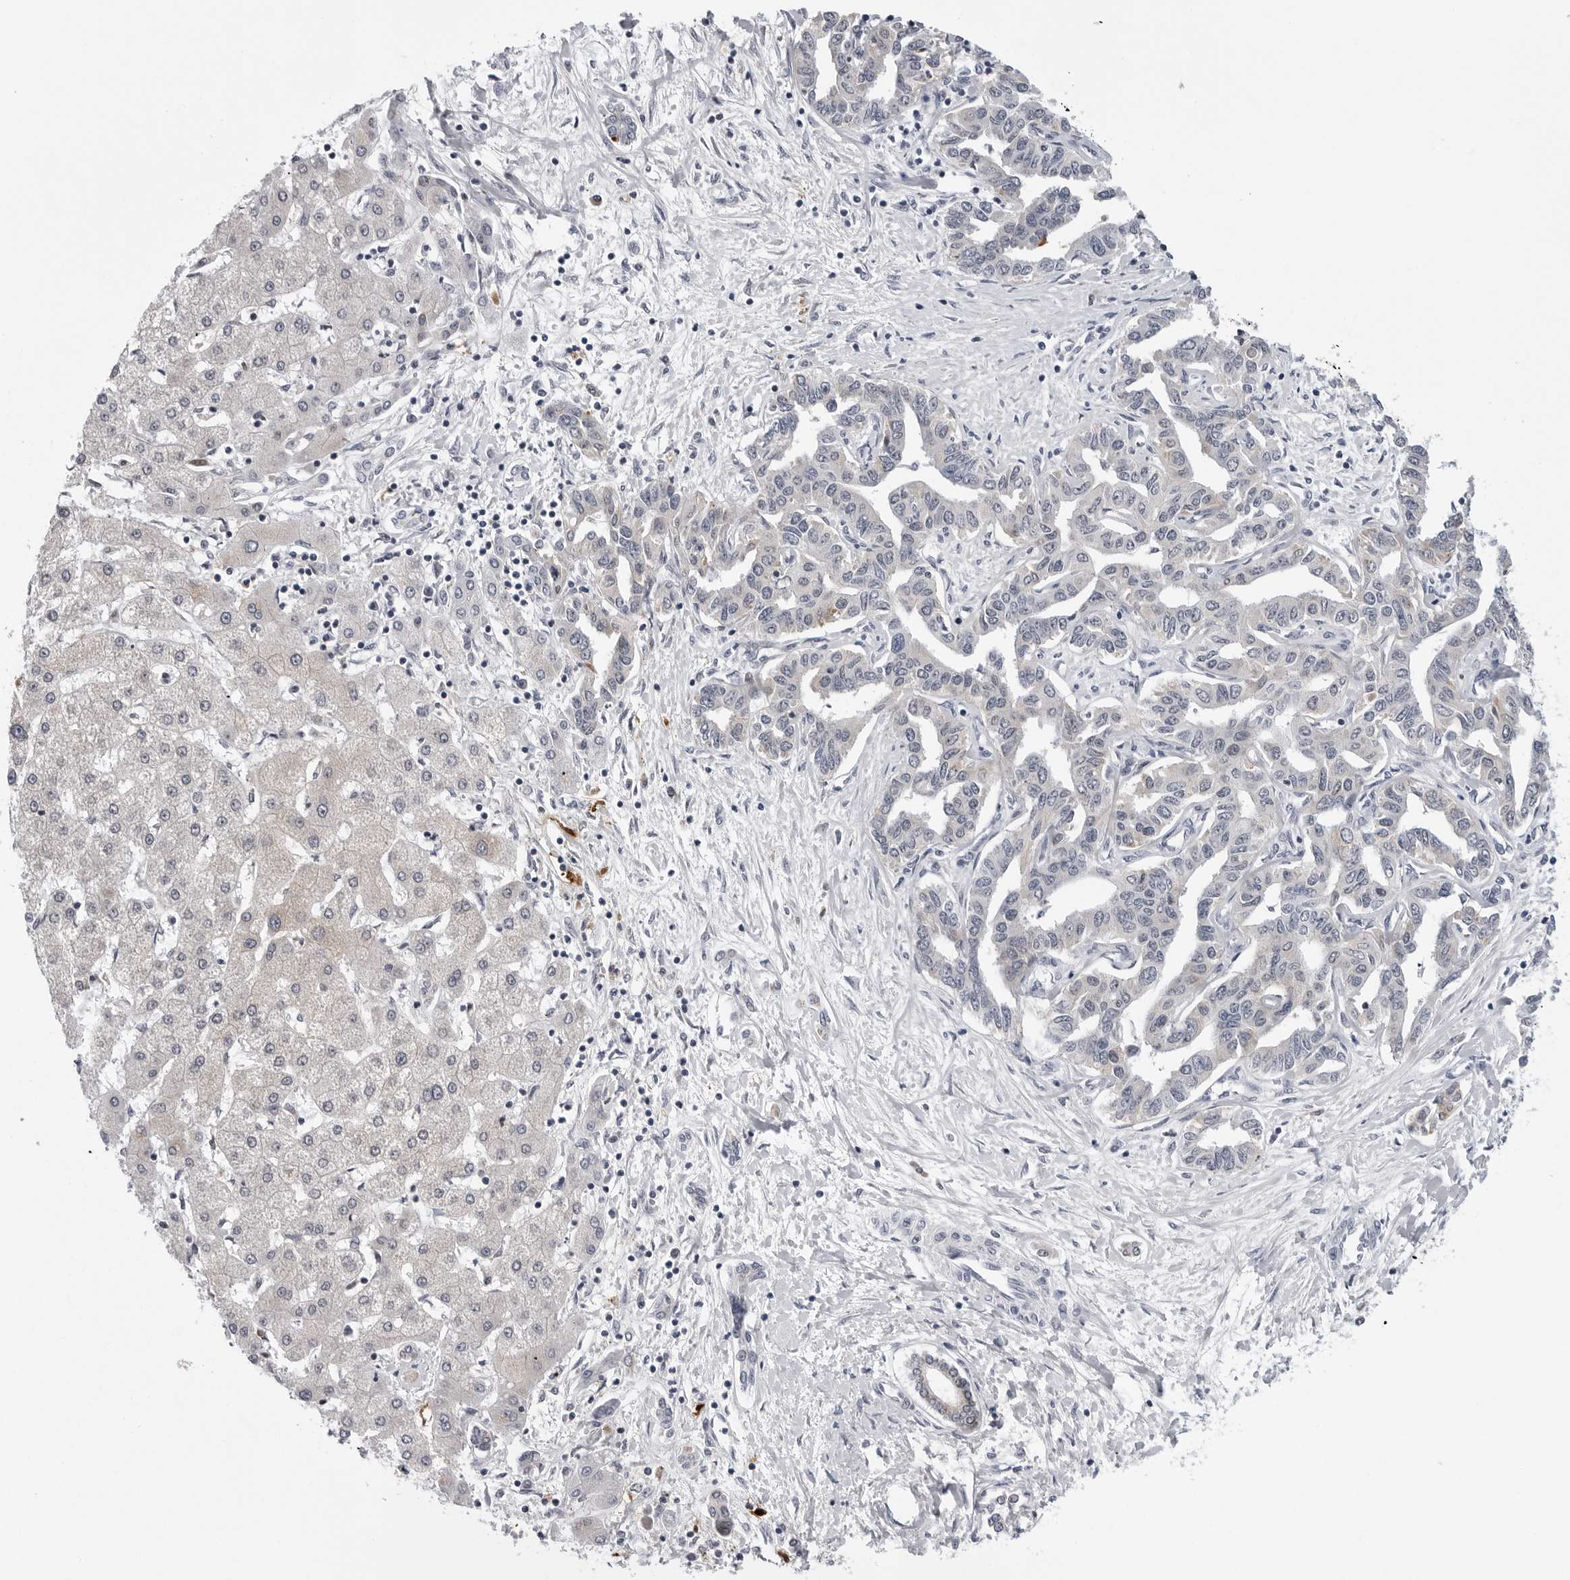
{"staining": {"intensity": "negative", "quantity": "none", "location": "none"}, "tissue": "liver cancer", "cell_type": "Tumor cells", "image_type": "cancer", "snomed": [{"axis": "morphology", "description": "Cholangiocarcinoma"}, {"axis": "topography", "description": "Liver"}], "caption": "Tumor cells show no significant protein expression in cholangiocarcinoma (liver).", "gene": "CDK20", "patient": {"sex": "male", "age": 59}}